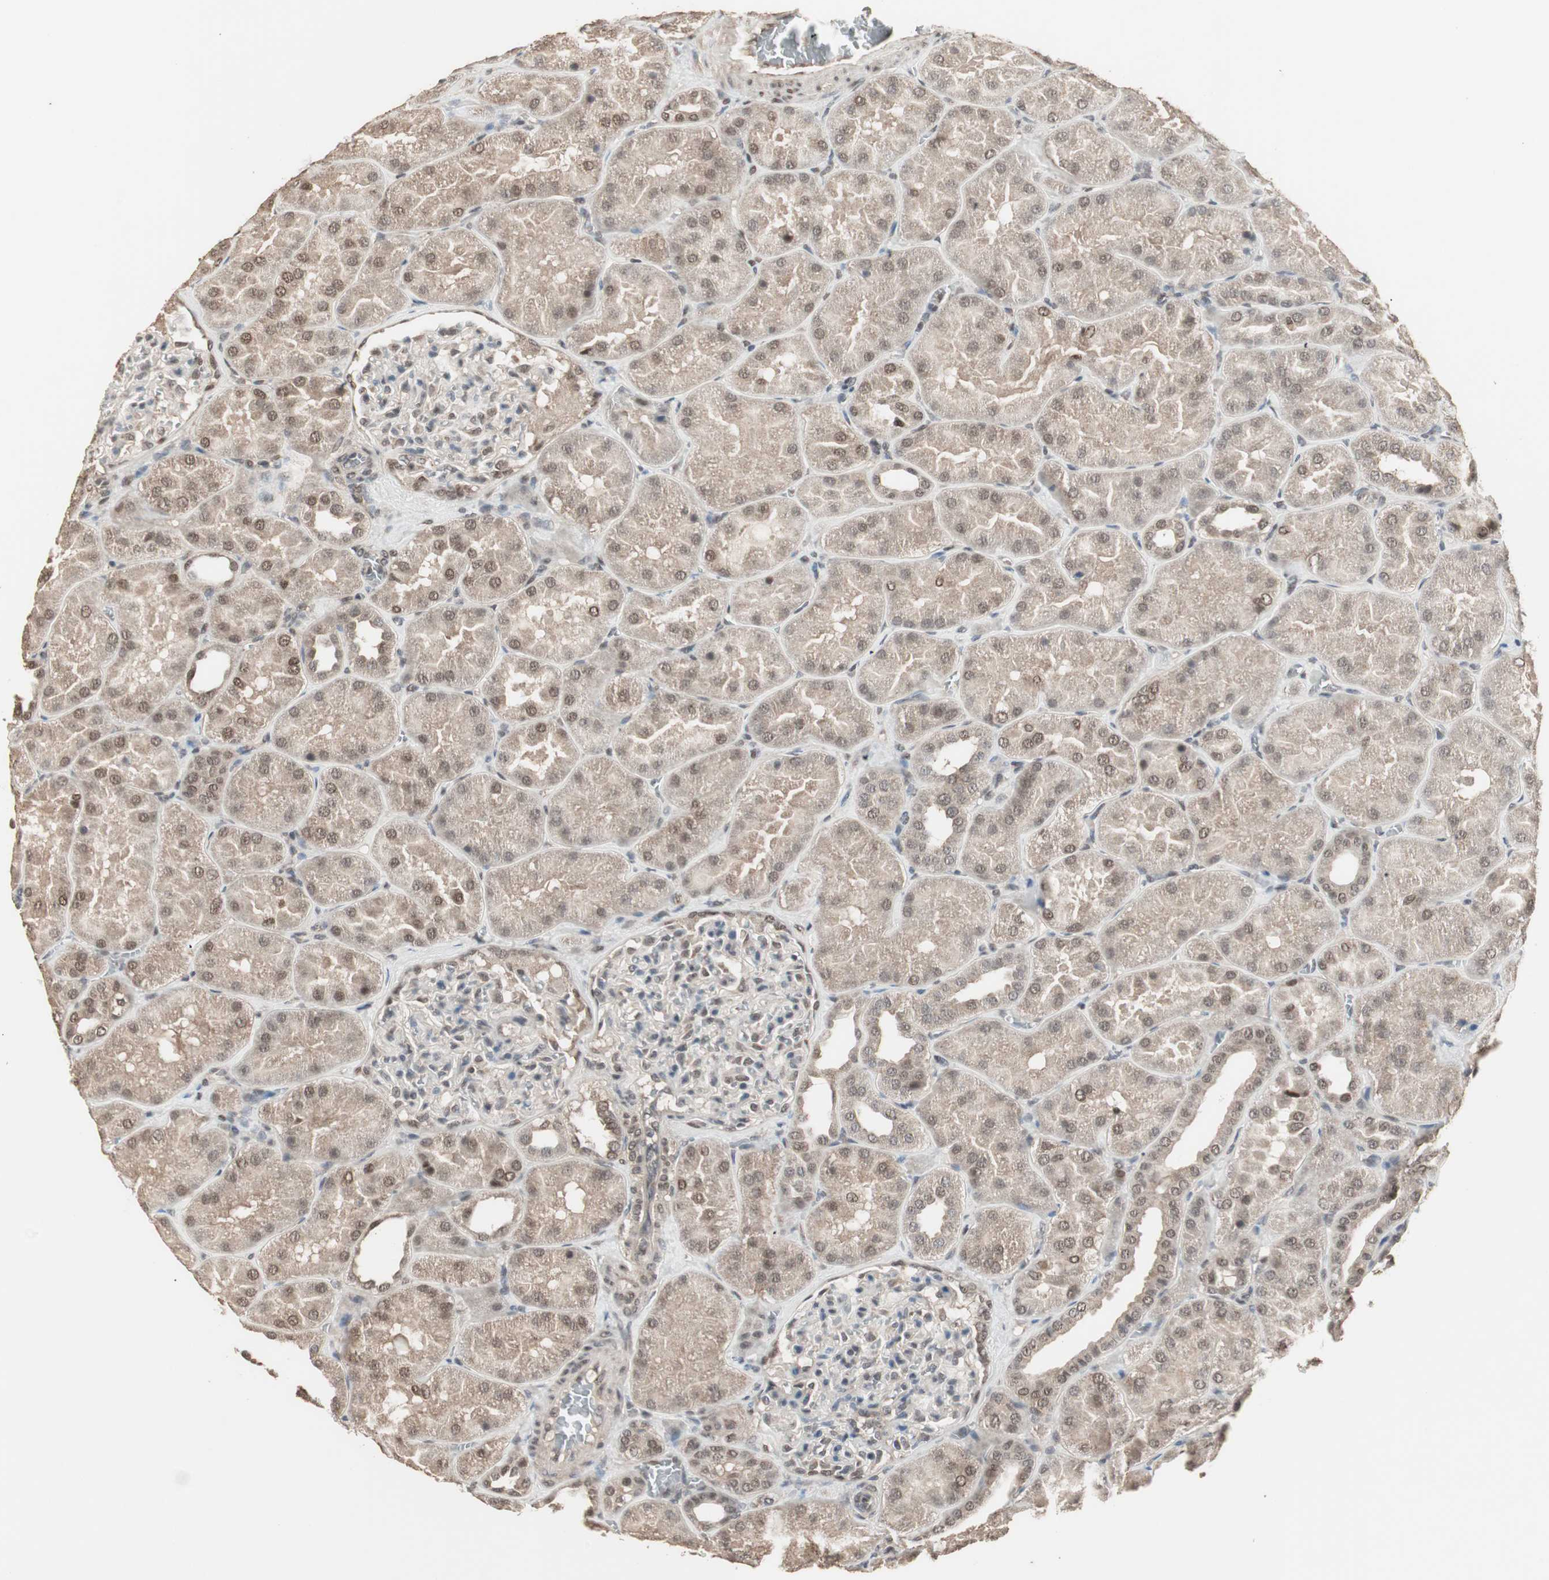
{"staining": {"intensity": "weak", "quantity": "25%-75%", "location": "nuclear"}, "tissue": "kidney", "cell_type": "Cells in glomeruli", "image_type": "normal", "snomed": [{"axis": "morphology", "description": "Normal tissue, NOS"}, {"axis": "topography", "description": "Kidney"}], "caption": "Normal kidney reveals weak nuclear positivity in approximately 25%-75% of cells in glomeruli, visualized by immunohistochemistry. (brown staining indicates protein expression, while blue staining denotes nuclei).", "gene": "ZHX2", "patient": {"sex": "male", "age": 28}}